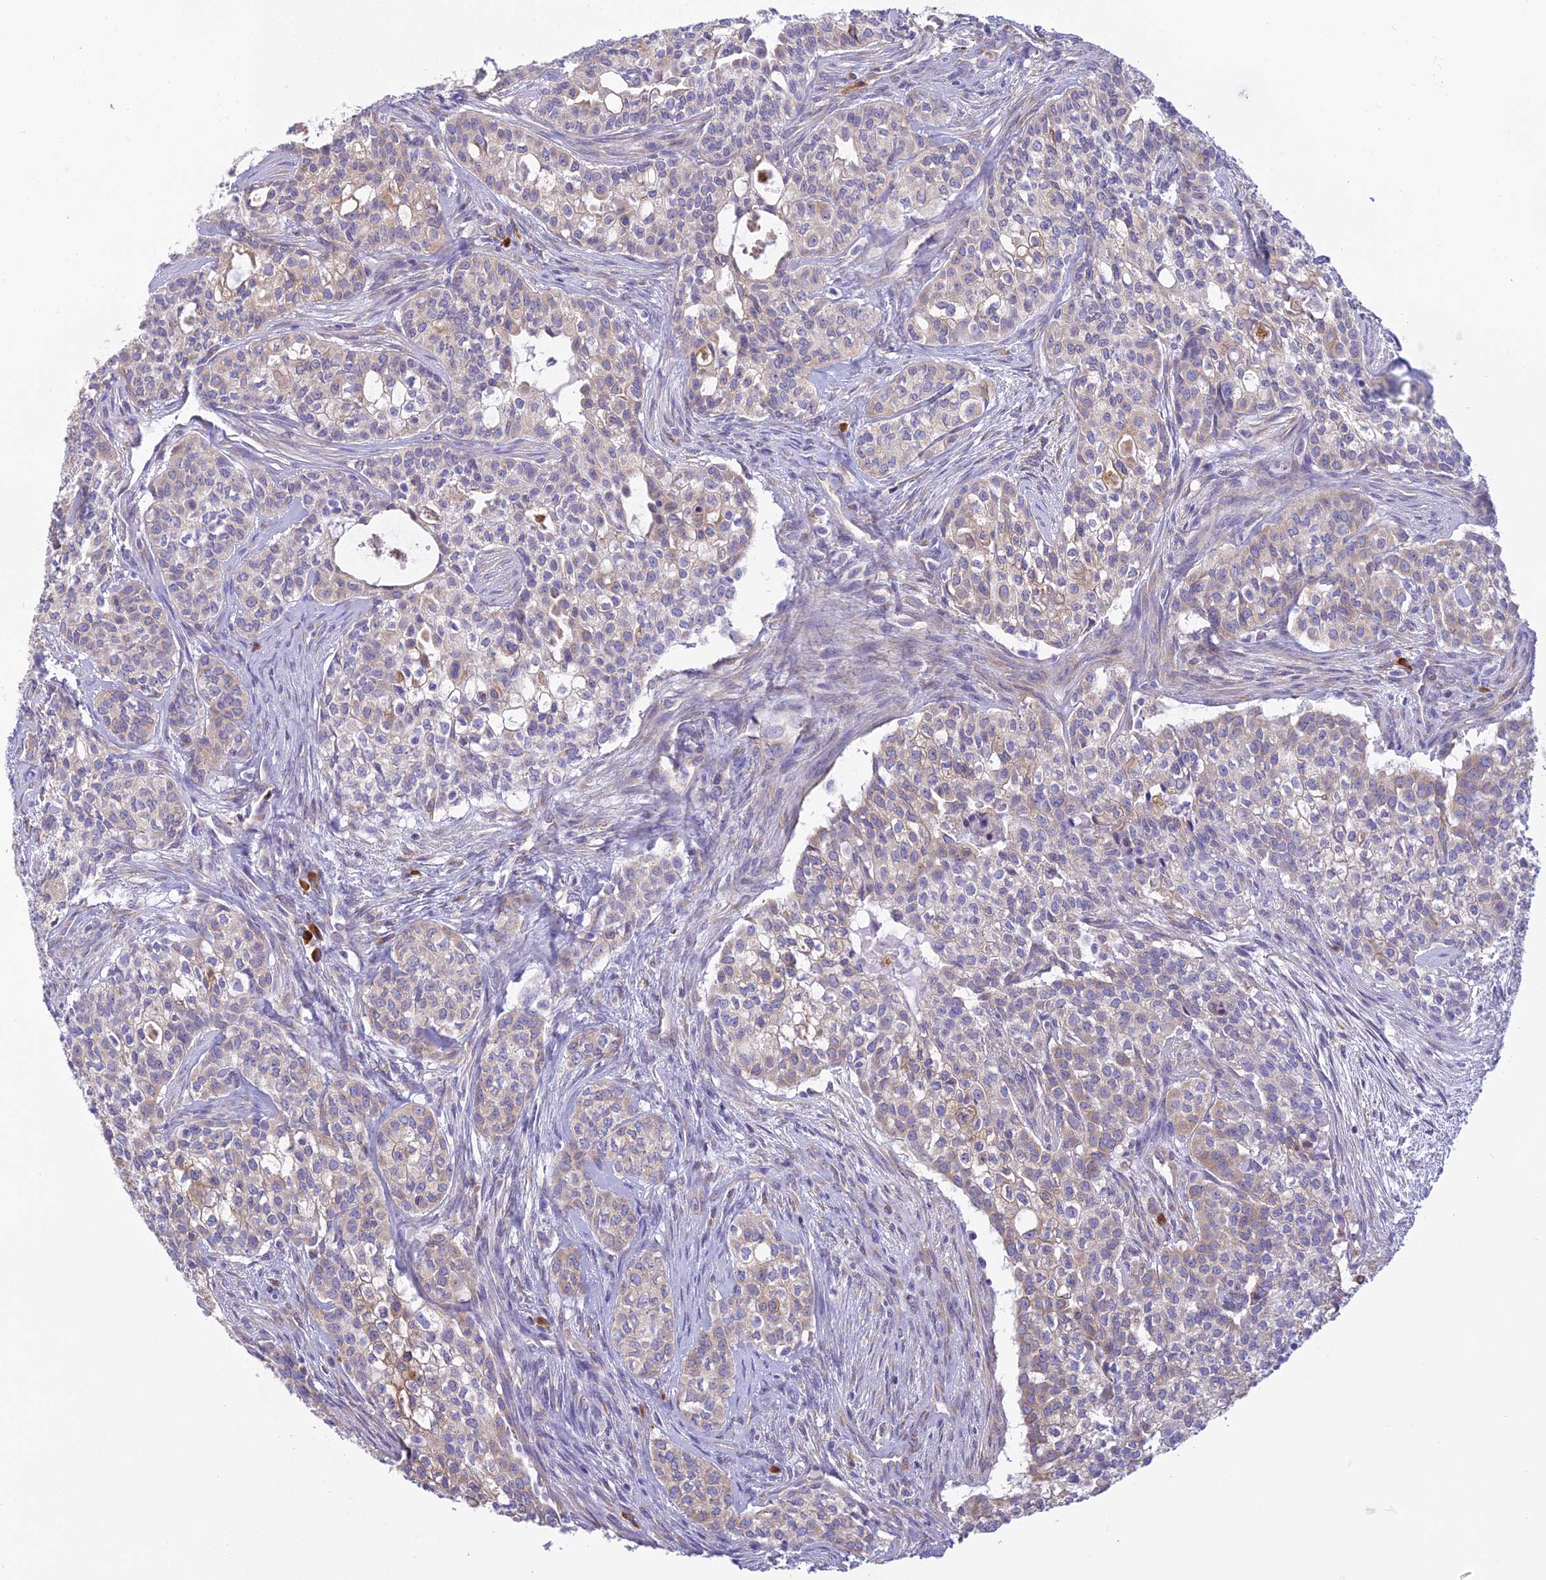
{"staining": {"intensity": "weak", "quantity": "25%-75%", "location": "cytoplasmic/membranous"}, "tissue": "head and neck cancer", "cell_type": "Tumor cells", "image_type": "cancer", "snomed": [{"axis": "morphology", "description": "Adenocarcinoma, NOS"}, {"axis": "topography", "description": "Head-Neck"}], "caption": "Immunohistochemical staining of human head and neck adenocarcinoma demonstrates weak cytoplasmic/membranous protein expression in about 25%-75% of tumor cells.", "gene": "HM13", "patient": {"sex": "male", "age": 81}}